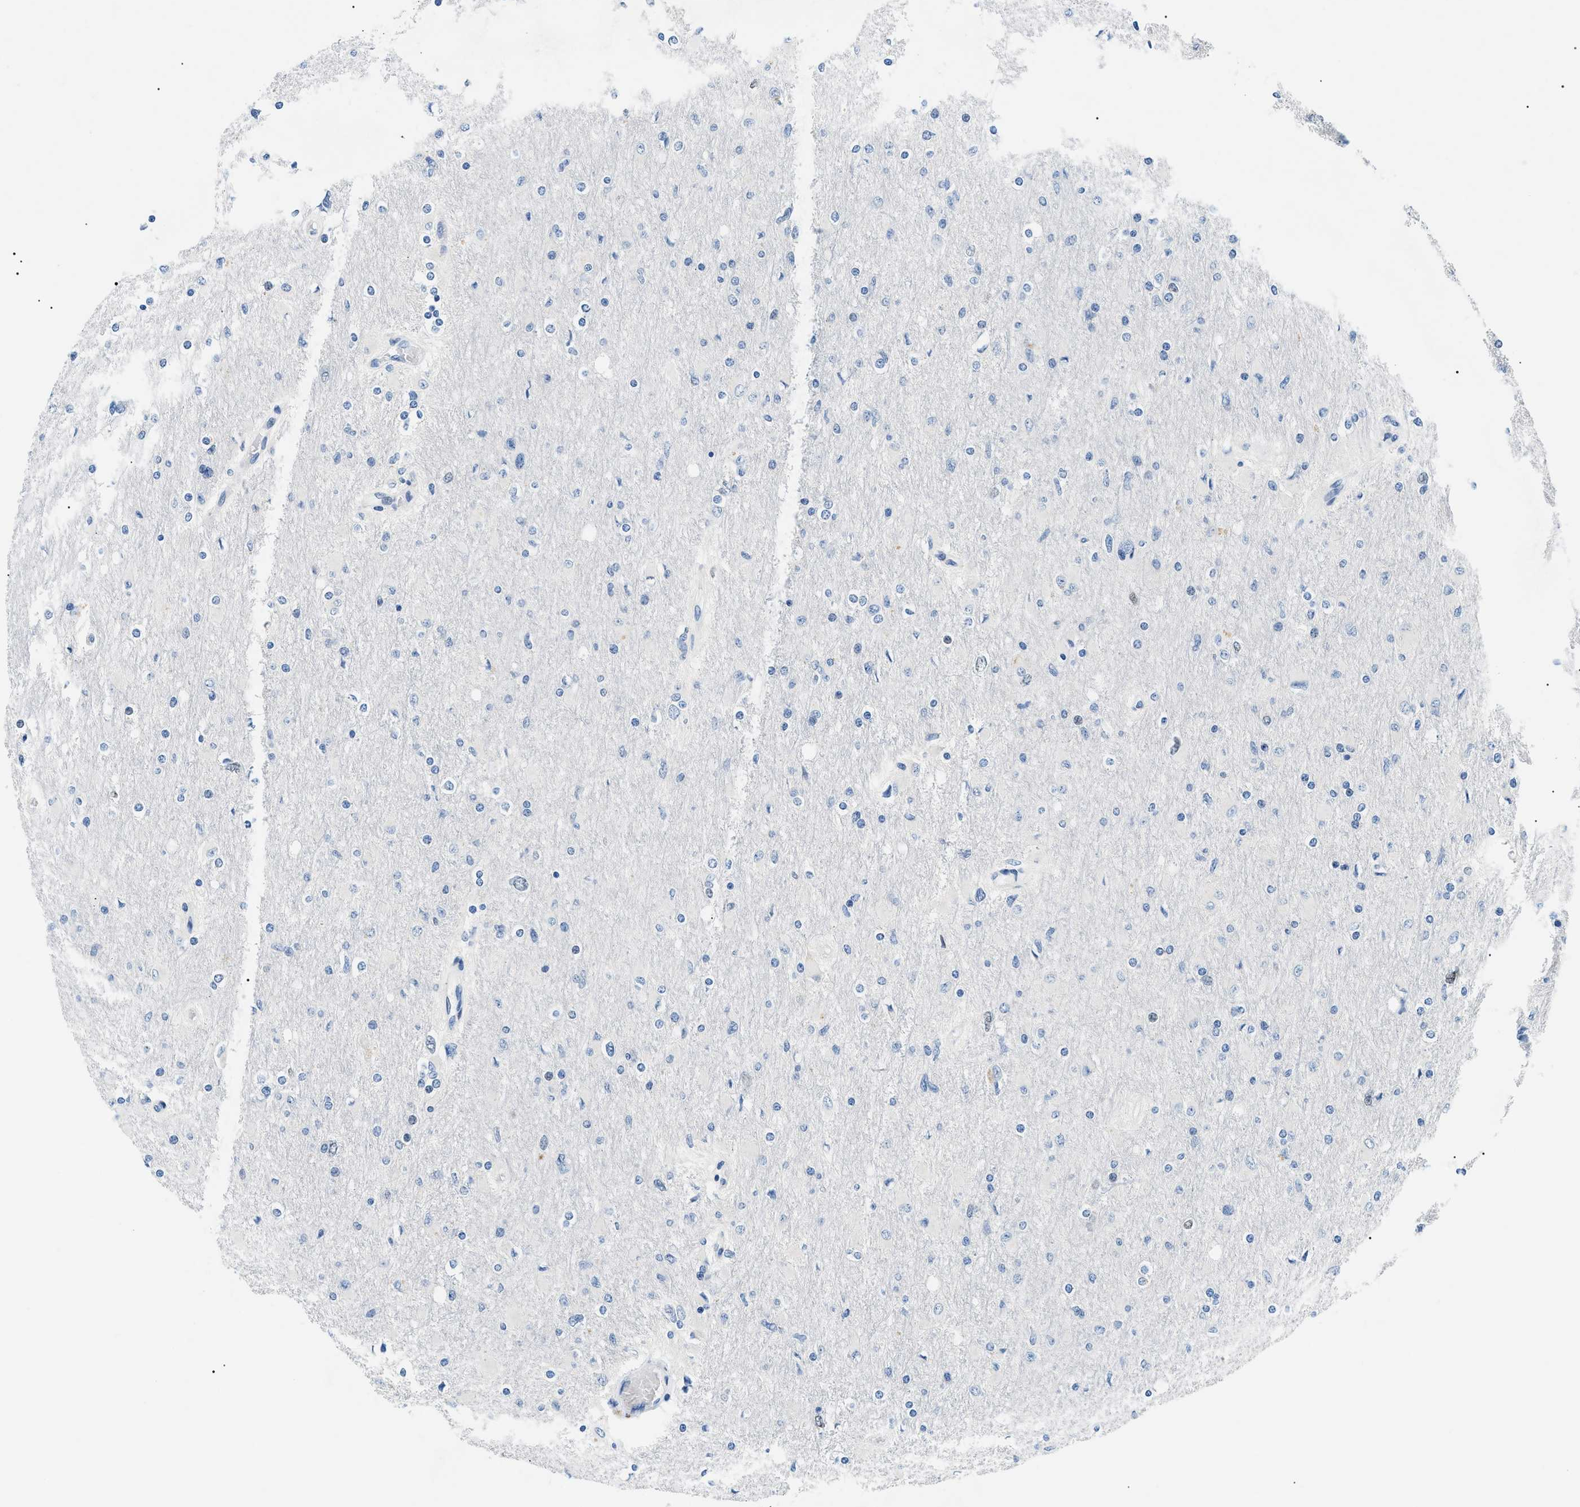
{"staining": {"intensity": "negative", "quantity": "none", "location": "none"}, "tissue": "glioma", "cell_type": "Tumor cells", "image_type": "cancer", "snomed": [{"axis": "morphology", "description": "Glioma, malignant, High grade"}, {"axis": "topography", "description": "Cerebral cortex"}], "caption": "Immunohistochemistry micrograph of neoplastic tissue: glioma stained with DAB (3,3'-diaminobenzidine) demonstrates no significant protein expression in tumor cells.", "gene": "SMARCC1", "patient": {"sex": "female", "age": 36}}